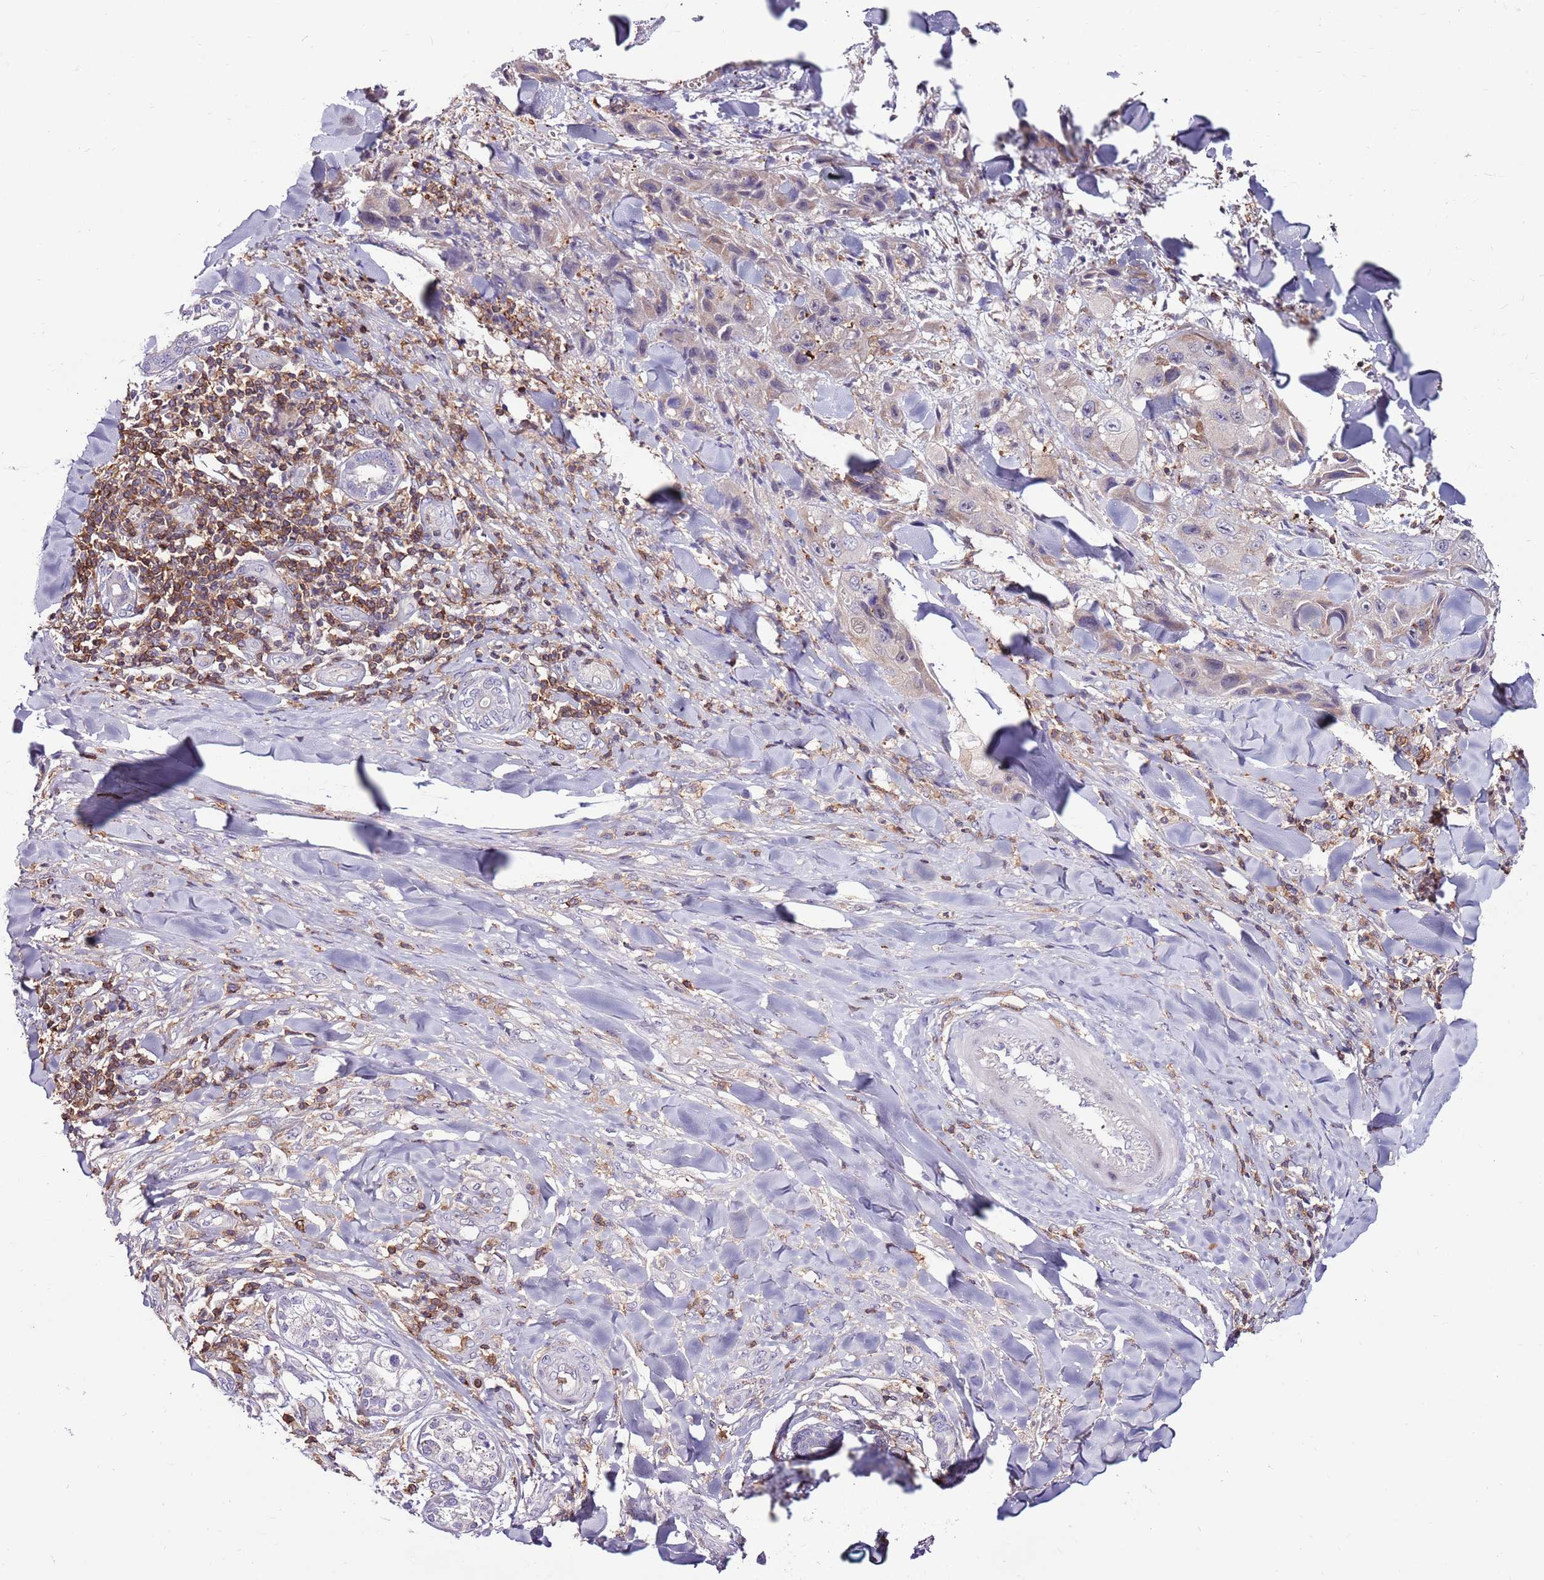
{"staining": {"intensity": "negative", "quantity": "none", "location": "none"}, "tissue": "skin cancer", "cell_type": "Tumor cells", "image_type": "cancer", "snomed": [{"axis": "morphology", "description": "Squamous cell carcinoma, NOS"}, {"axis": "topography", "description": "Skin"}, {"axis": "topography", "description": "Subcutis"}], "caption": "An immunohistochemistry (IHC) photomicrograph of skin cancer (squamous cell carcinoma) is shown. There is no staining in tumor cells of skin cancer (squamous cell carcinoma).", "gene": "ZSWIM1", "patient": {"sex": "male", "age": 73}}